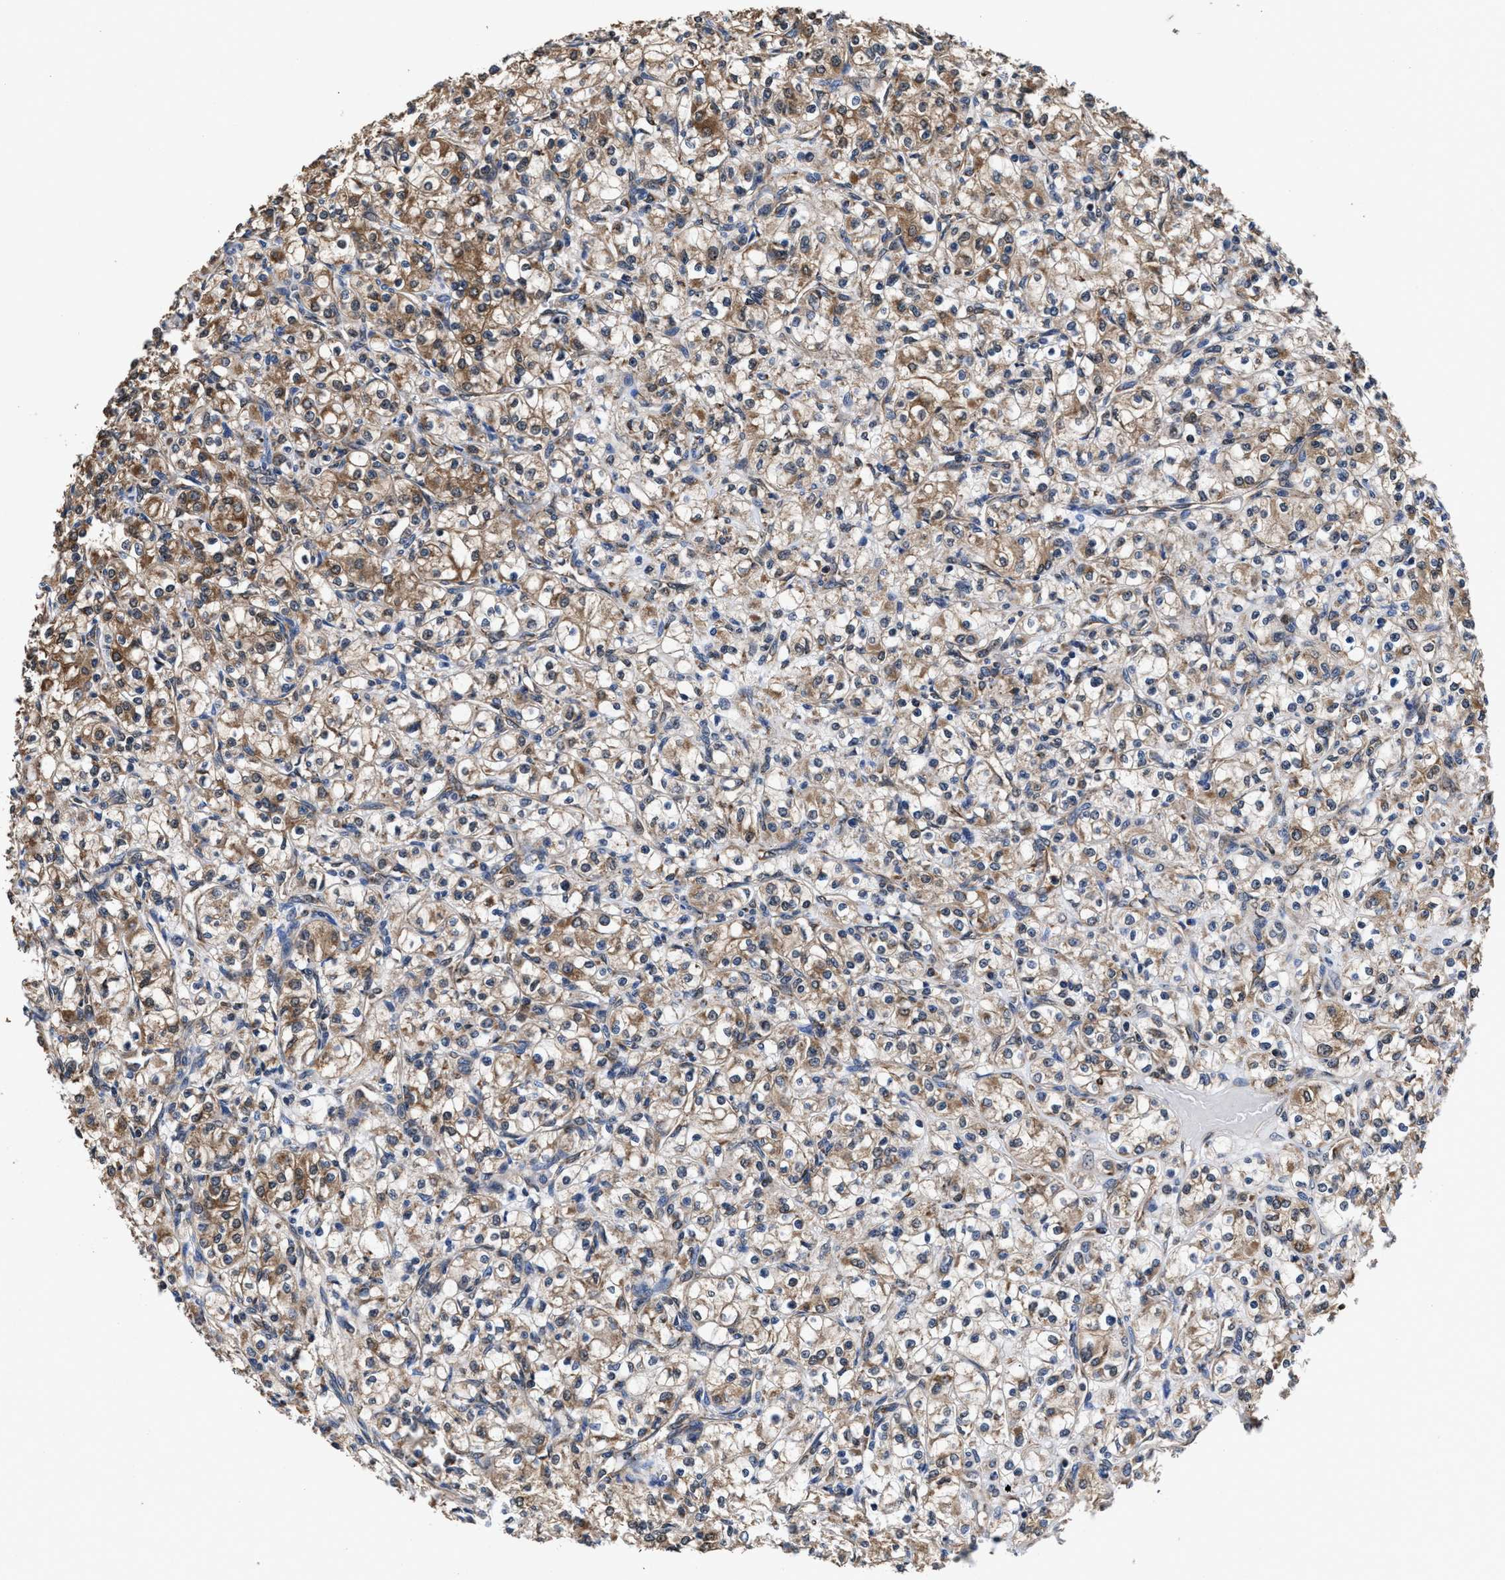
{"staining": {"intensity": "moderate", "quantity": ">75%", "location": "cytoplasmic/membranous"}, "tissue": "renal cancer", "cell_type": "Tumor cells", "image_type": "cancer", "snomed": [{"axis": "morphology", "description": "Adenocarcinoma, NOS"}, {"axis": "topography", "description": "Kidney"}], "caption": "High-power microscopy captured an immunohistochemistry (IHC) histopathology image of renal adenocarcinoma, revealing moderate cytoplasmic/membranous expression in about >75% of tumor cells.", "gene": "ACLY", "patient": {"sex": "male", "age": 77}}